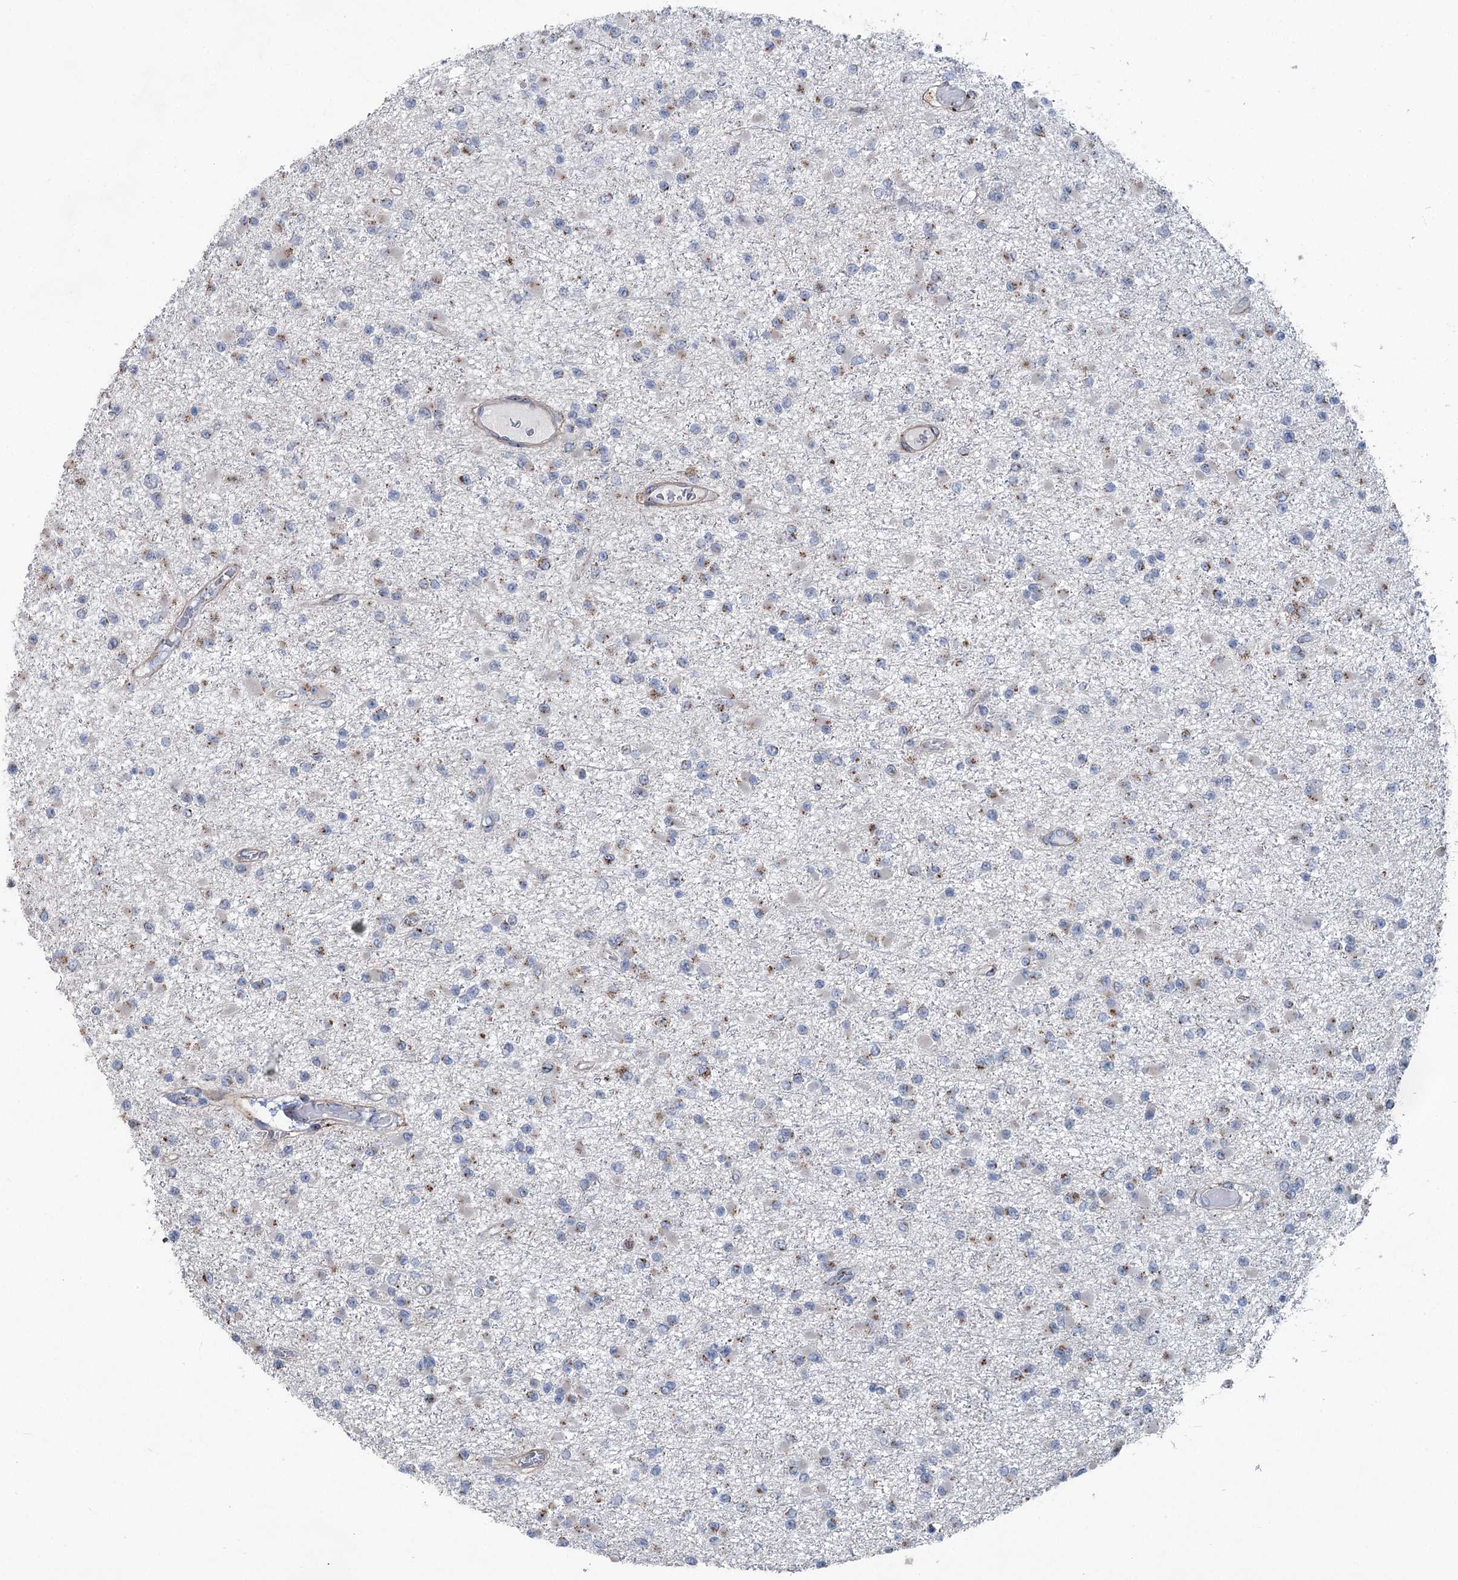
{"staining": {"intensity": "weak", "quantity": "<25%", "location": "cytoplasmic/membranous"}, "tissue": "glioma", "cell_type": "Tumor cells", "image_type": "cancer", "snomed": [{"axis": "morphology", "description": "Glioma, malignant, Low grade"}, {"axis": "topography", "description": "Brain"}], "caption": "A high-resolution micrograph shows immunohistochemistry (IHC) staining of glioma, which exhibits no significant expression in tumor cells. (Brightfield microscopy of DAB (3,3'-diaminobenzidine) IHC at high magnification).", "gene": "ITIH5", "patient": {"sex": "female", "age": 22}}